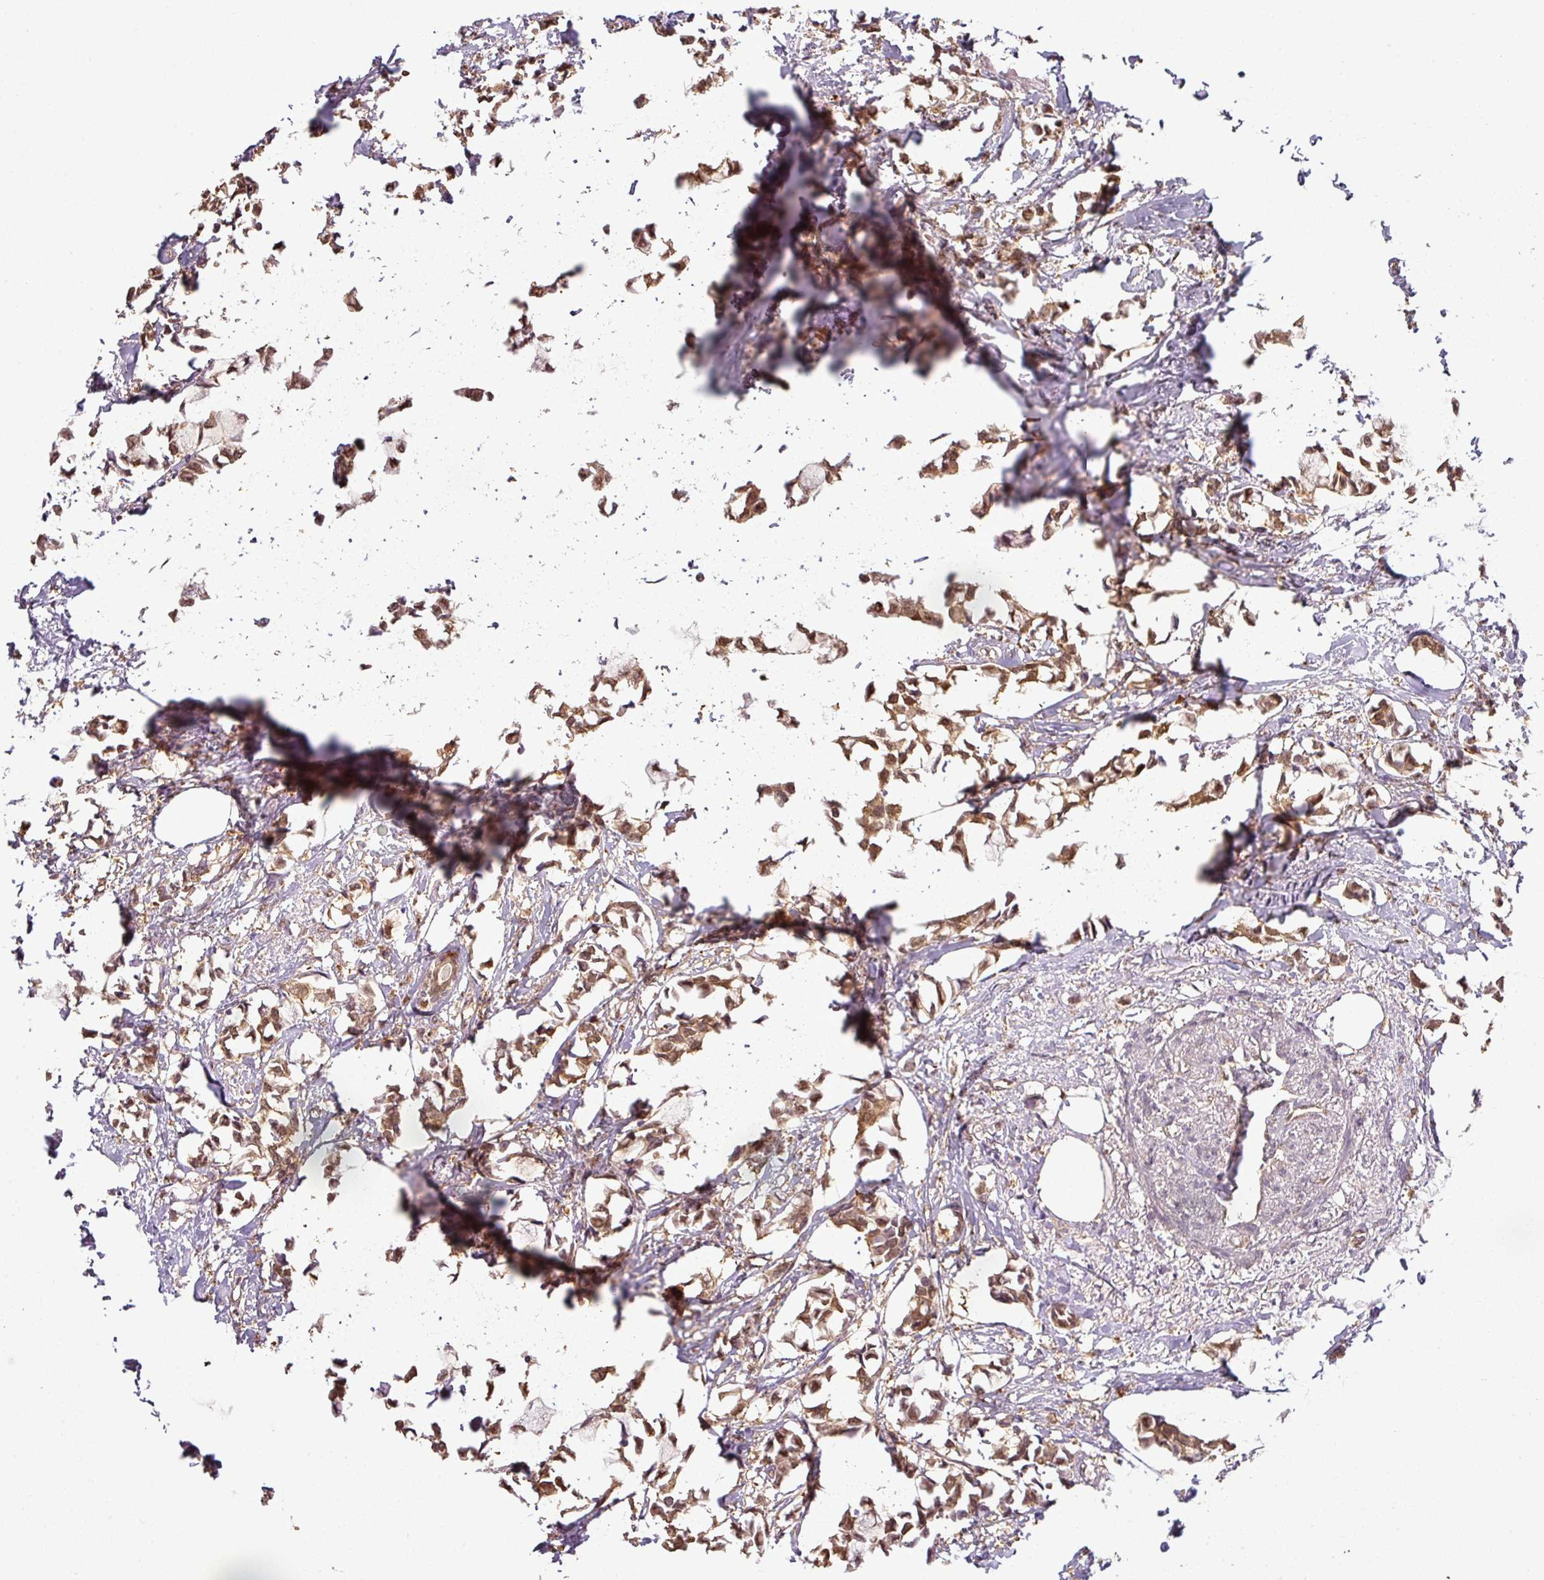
{"staining": {"intensity": "moderate", "quantity": ">75%", "location": "cytoplasmic/membranous,nuclear"}, "tissue": "breast cancer", "cell_type": "Tumor cells", "image_type": "cancer", "snomed": [{"axis": "morphology", "description": "Duct carcinoma"}, {"axis": "topography", "description": "Breast"}], "caption": "Immunohistochemical staining of human breast cancer demonstrates moderate cytoplasmic/membranous and nuclear protein staining in approximately >75% of tumor cells.", "gene": "ANKRD18A", "patient": {"sex": "female", "age": 73}}